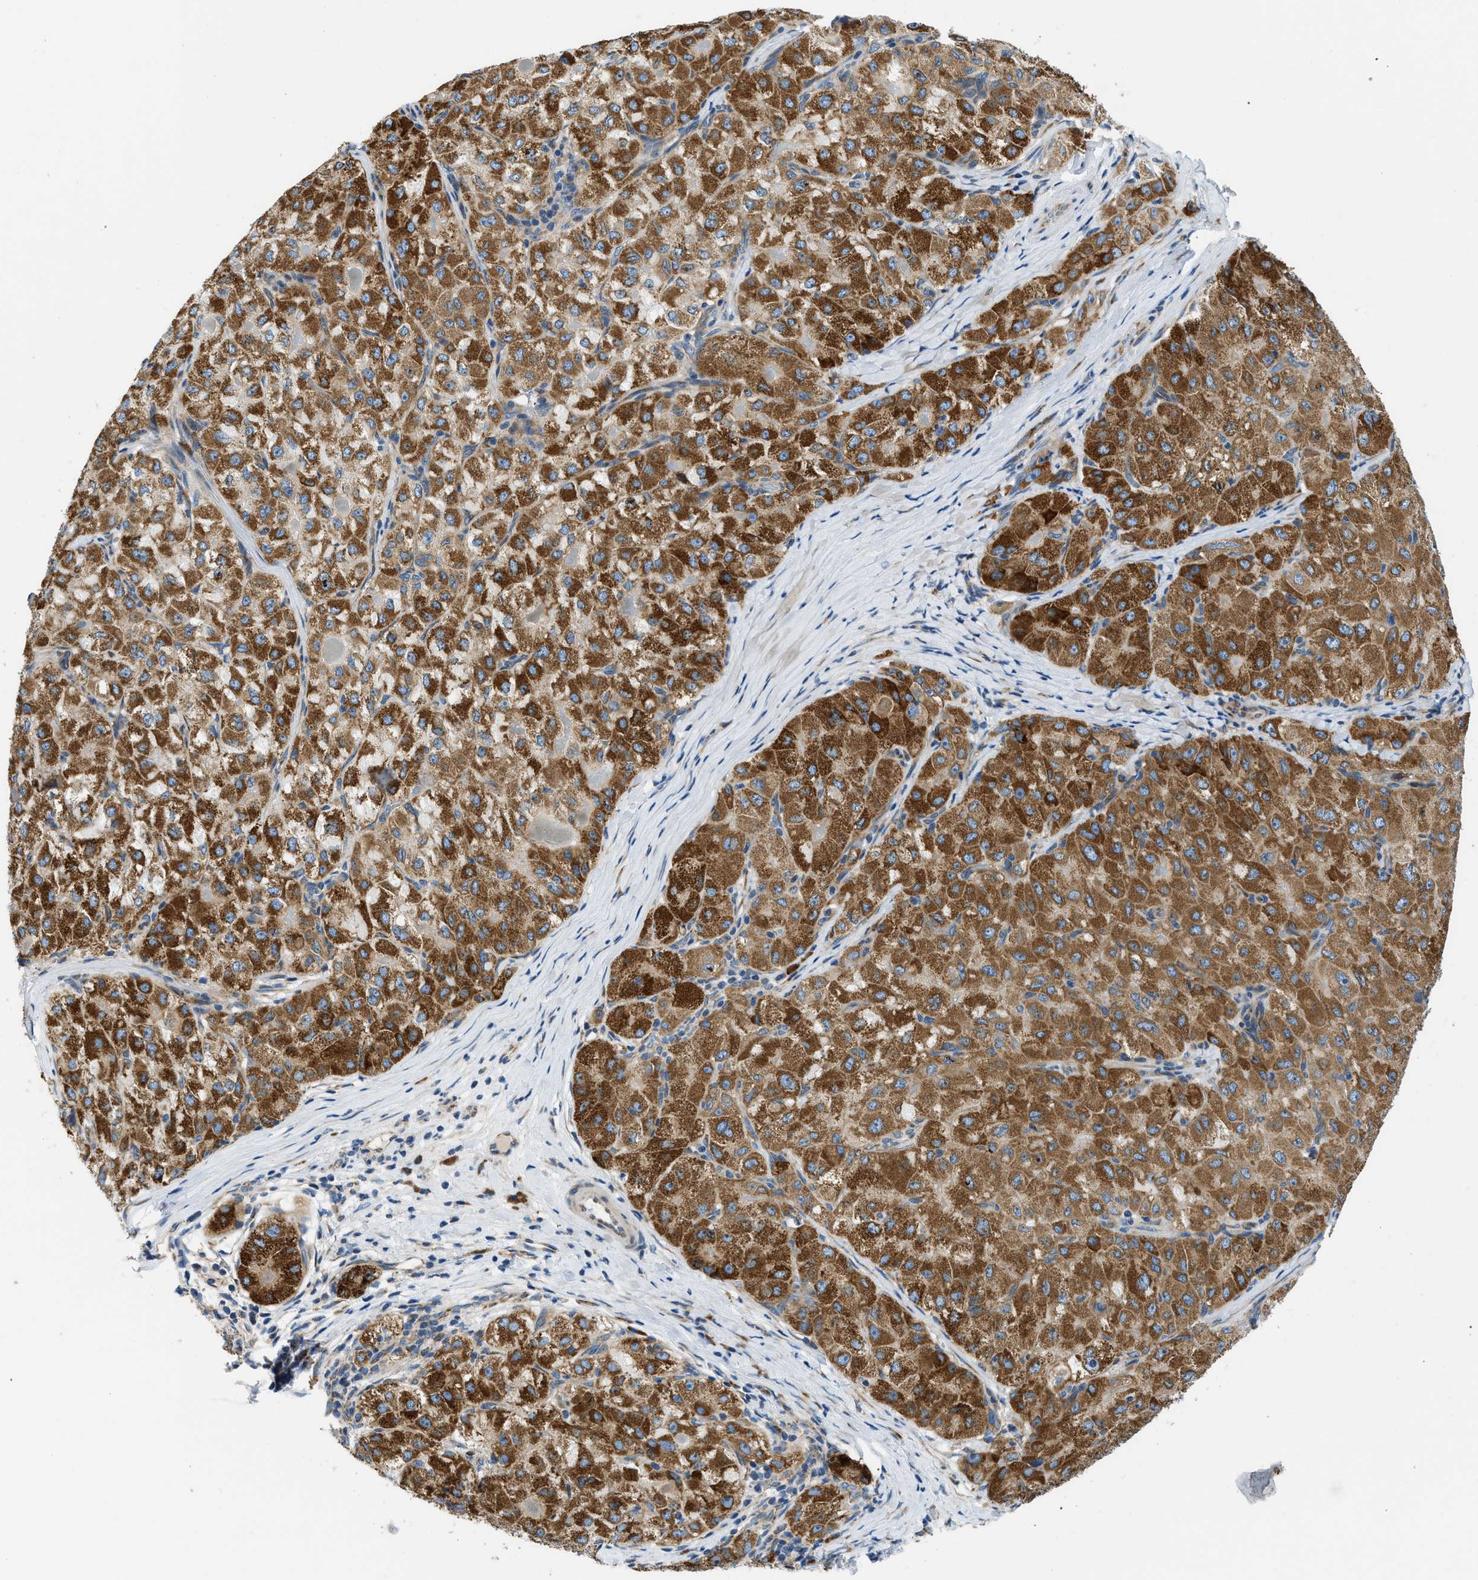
{"staining": {"intensity": "strong", "quantity": ">75%", "location": "cytoplasmic/membranous"}, "tissue": "liver cancer", "cell_type": "Tumor cells", "image_type": "cancer", "snomed": [{"axis": "morphology", "description": "Carcinoma, Hepatocellular, NOS"}, {"axis": "topography", "description": "Liver"}], "caption": "The micrograph reveals a brown stain indicating the presence of a protein in the cytoplasmic/membranous of tumor cells in liver hepatocellular carcinoma.", "gene": "CAMKK2", "patient": {"sex": "male", "age": 80}}